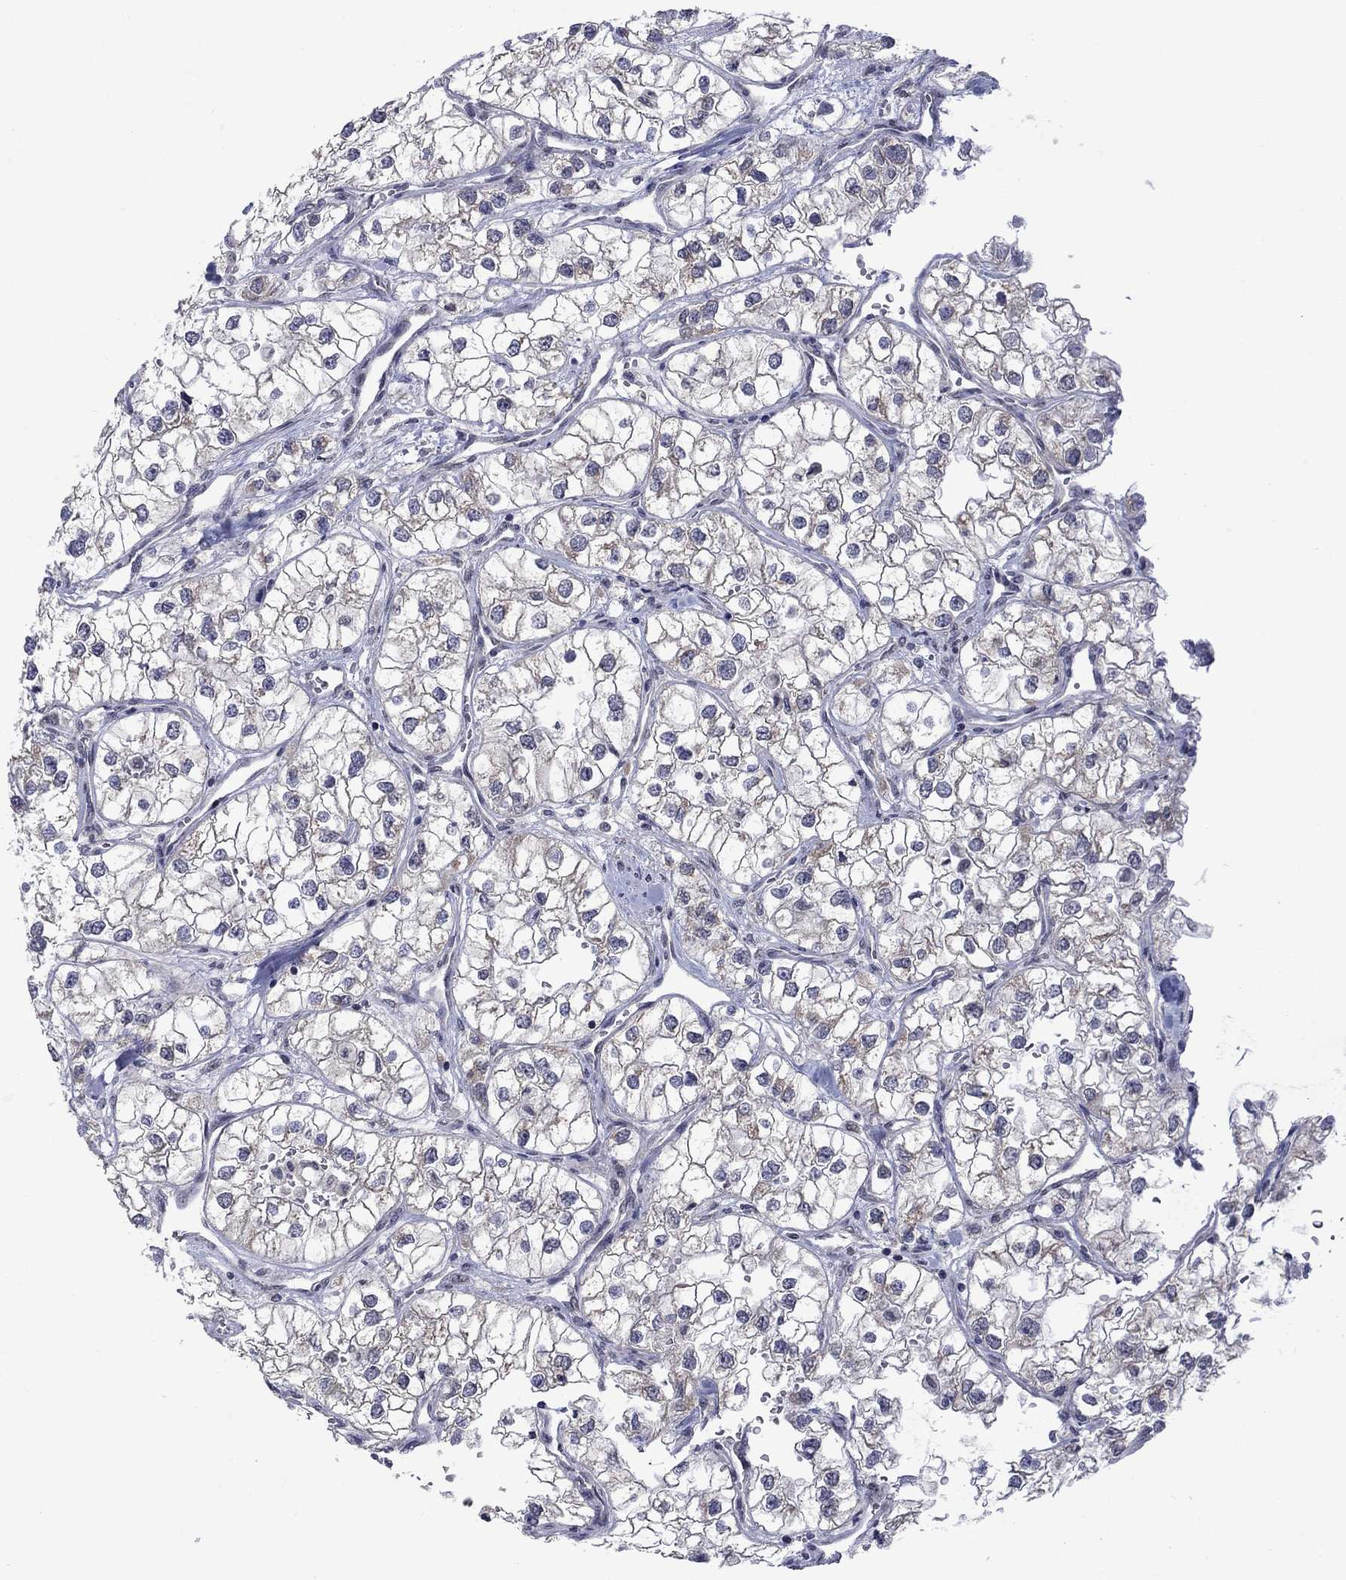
{"staining": {"intensity": "weak", "quantity": "<25%", "location": "cytoplasmic/membranous"}, "tissue": "renal cancer", "cell_type": "Tumor cells", "image_type": "cancer", "snomed": [{"axis": "morphology", "description": "Adenocarcinoma, NOS"}, {"axis": "topography", "description": "Kidney"}], "caption": "This histopathology image is of renal cancer stained with IHC to label a protein in brown with the nuclei are counter-stained blue. There is no staining in tumor cells. (DAB (3,3'-diaminobenzidine) IHC visualized using brightfield microscopy, high magnification).", "gene": "KCNJ16", "patient": {"sex": "male", "age": 59}}